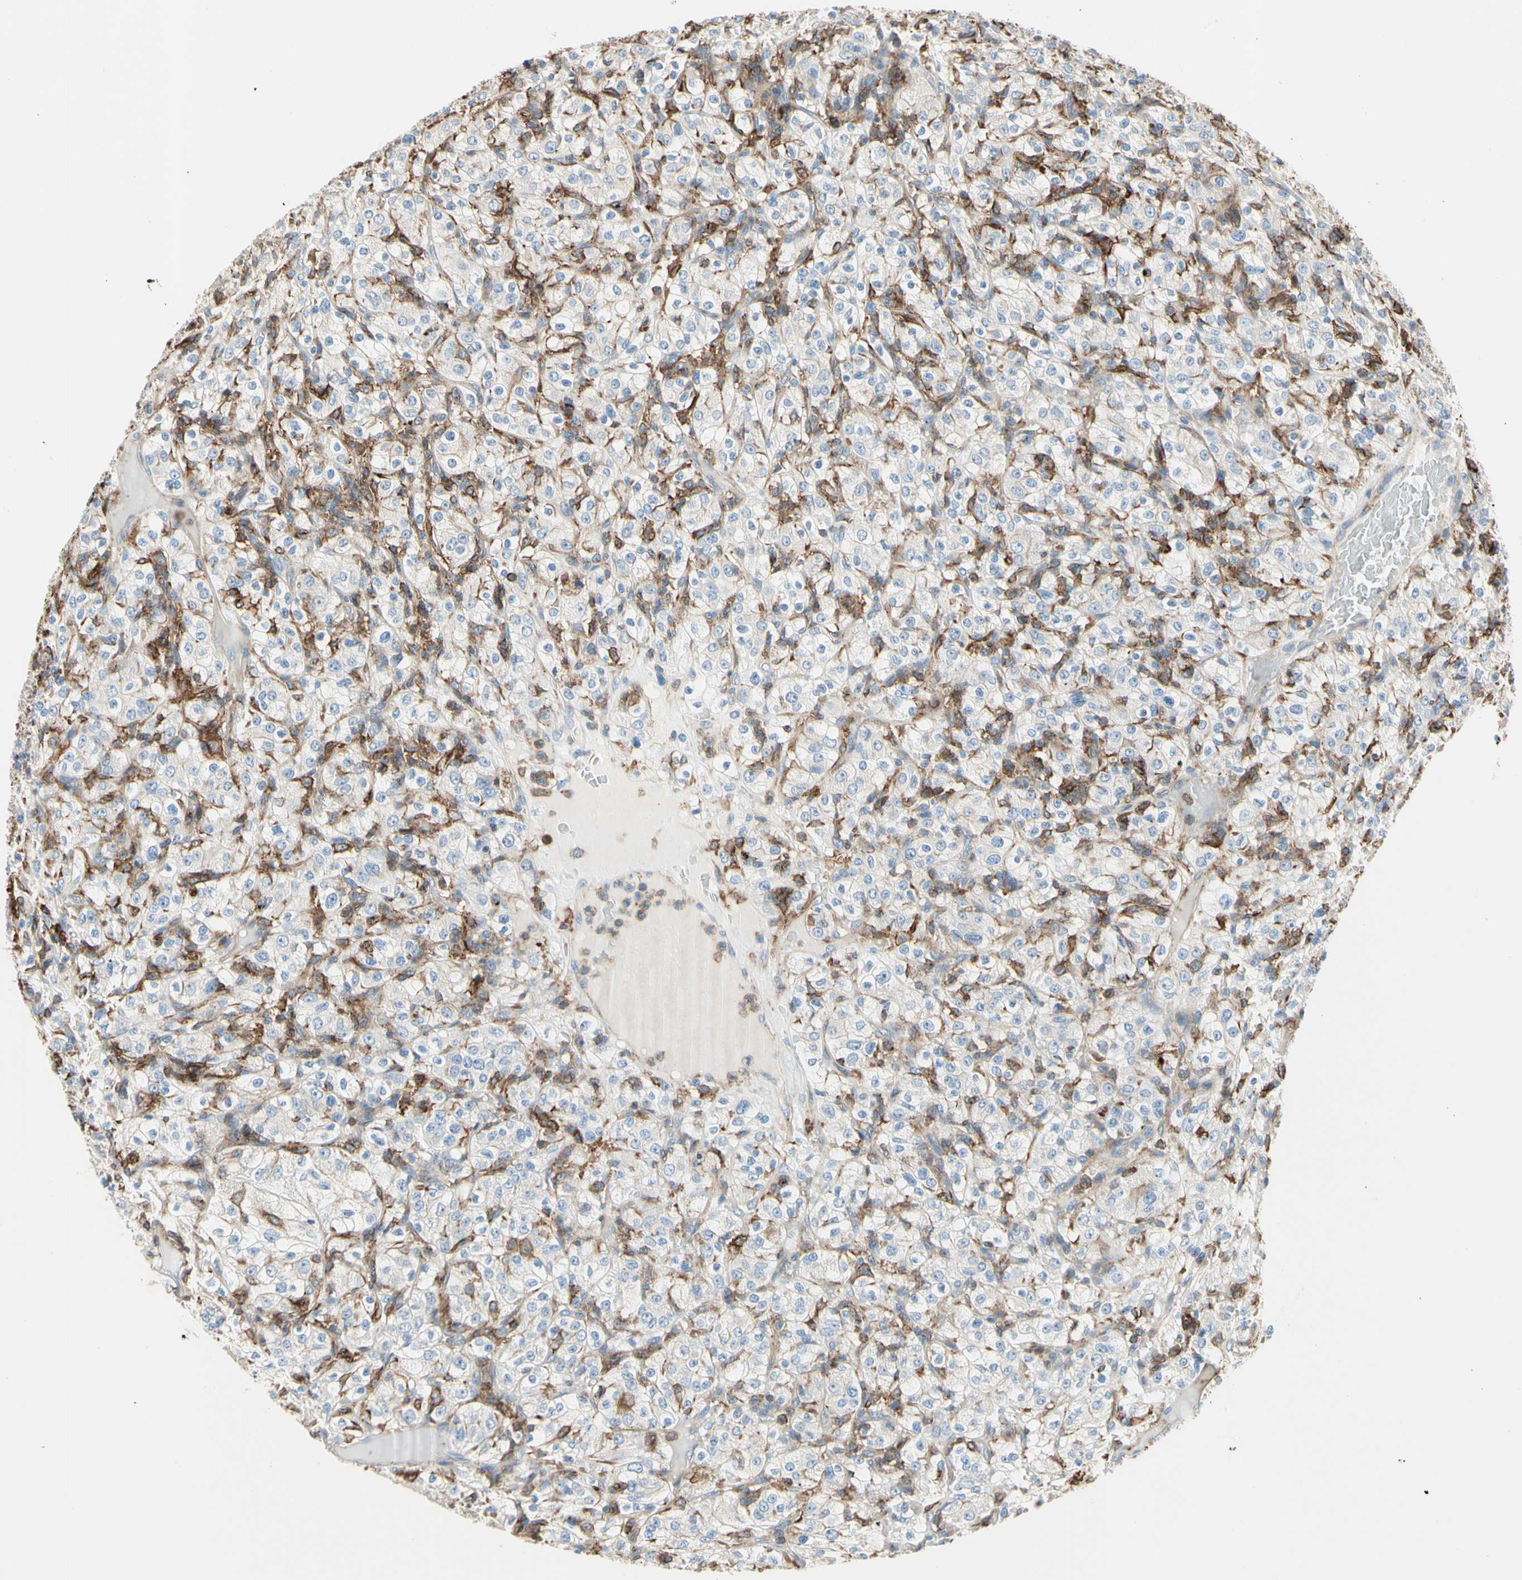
{"staining": {"intensity": "negative", "quantity": "none", "location": "none"}, "tissue": "renal cancer", "cell_type": "Tumor cells", "image_type": "cancer", "snomed": [{"axis": "morphology", "description": "Normal tissue, NOS"}, {"axis": "morphology", "description": "Adenocarcinoma, NOS"}, {"axis": "topography", "description": "Kidney"}], "caption": "Histopathology image shows no significant protein expression in tumor cells of renal cancer (adenocarcinoma).", "gene": "SEMA4C", "patient": {"sex": "female", "age": 72}}